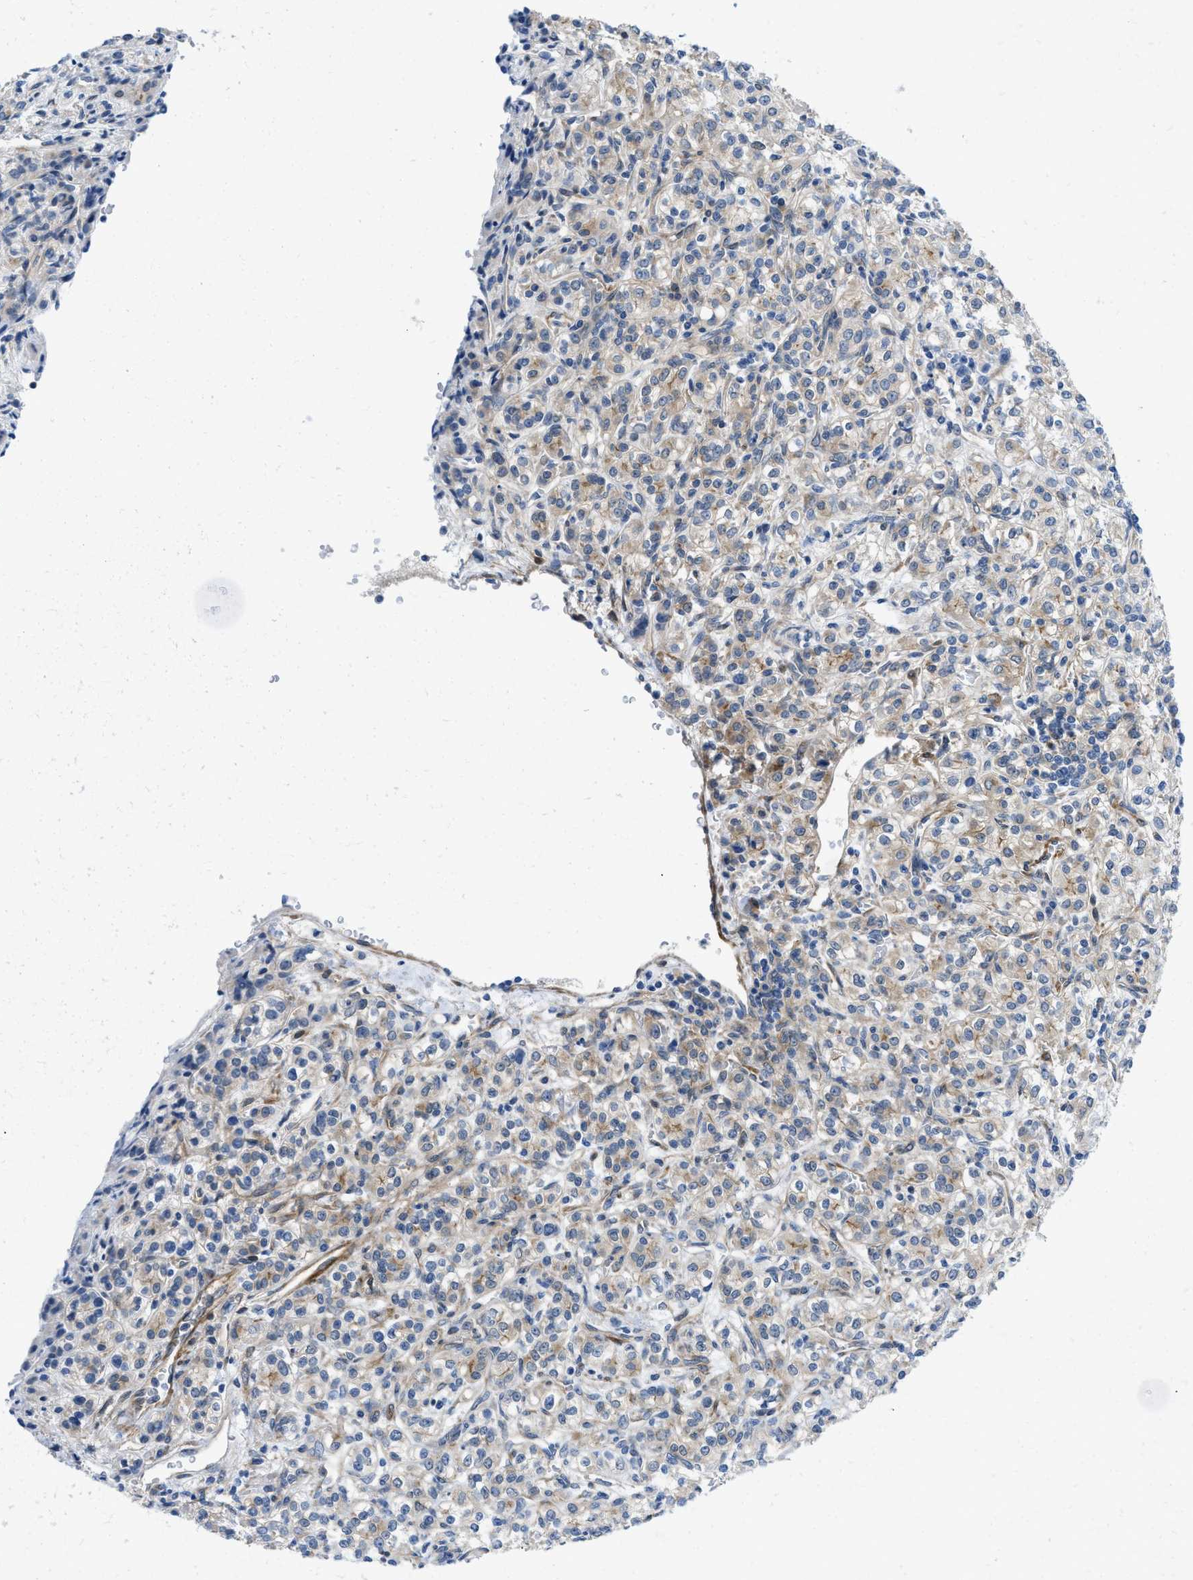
{"staining": {"intensity": "weak", "quantity": "25%-75%", "location": "cytoplasmic/membranous"}, "tissue": "renal cancer", "cell_type": "Tumor cells", "image_type": "cancer", "snomed": [{"axis": "morphology", "description": "Adenocarcinoma, NOS"}, {"axis": "topography", "description": "Kidney"}], "caption": "The micrograph displays staining of renal cancer (adenocarcinoma), revealing weak cytoplasmic/membranous protein staining (brown color) within tumor cells. Immunohistochemistry stains the protein in brown and the nuclei are stained blue.", "gene": "PDLIM5", "patient": {"sex": "male", "age": 77}}